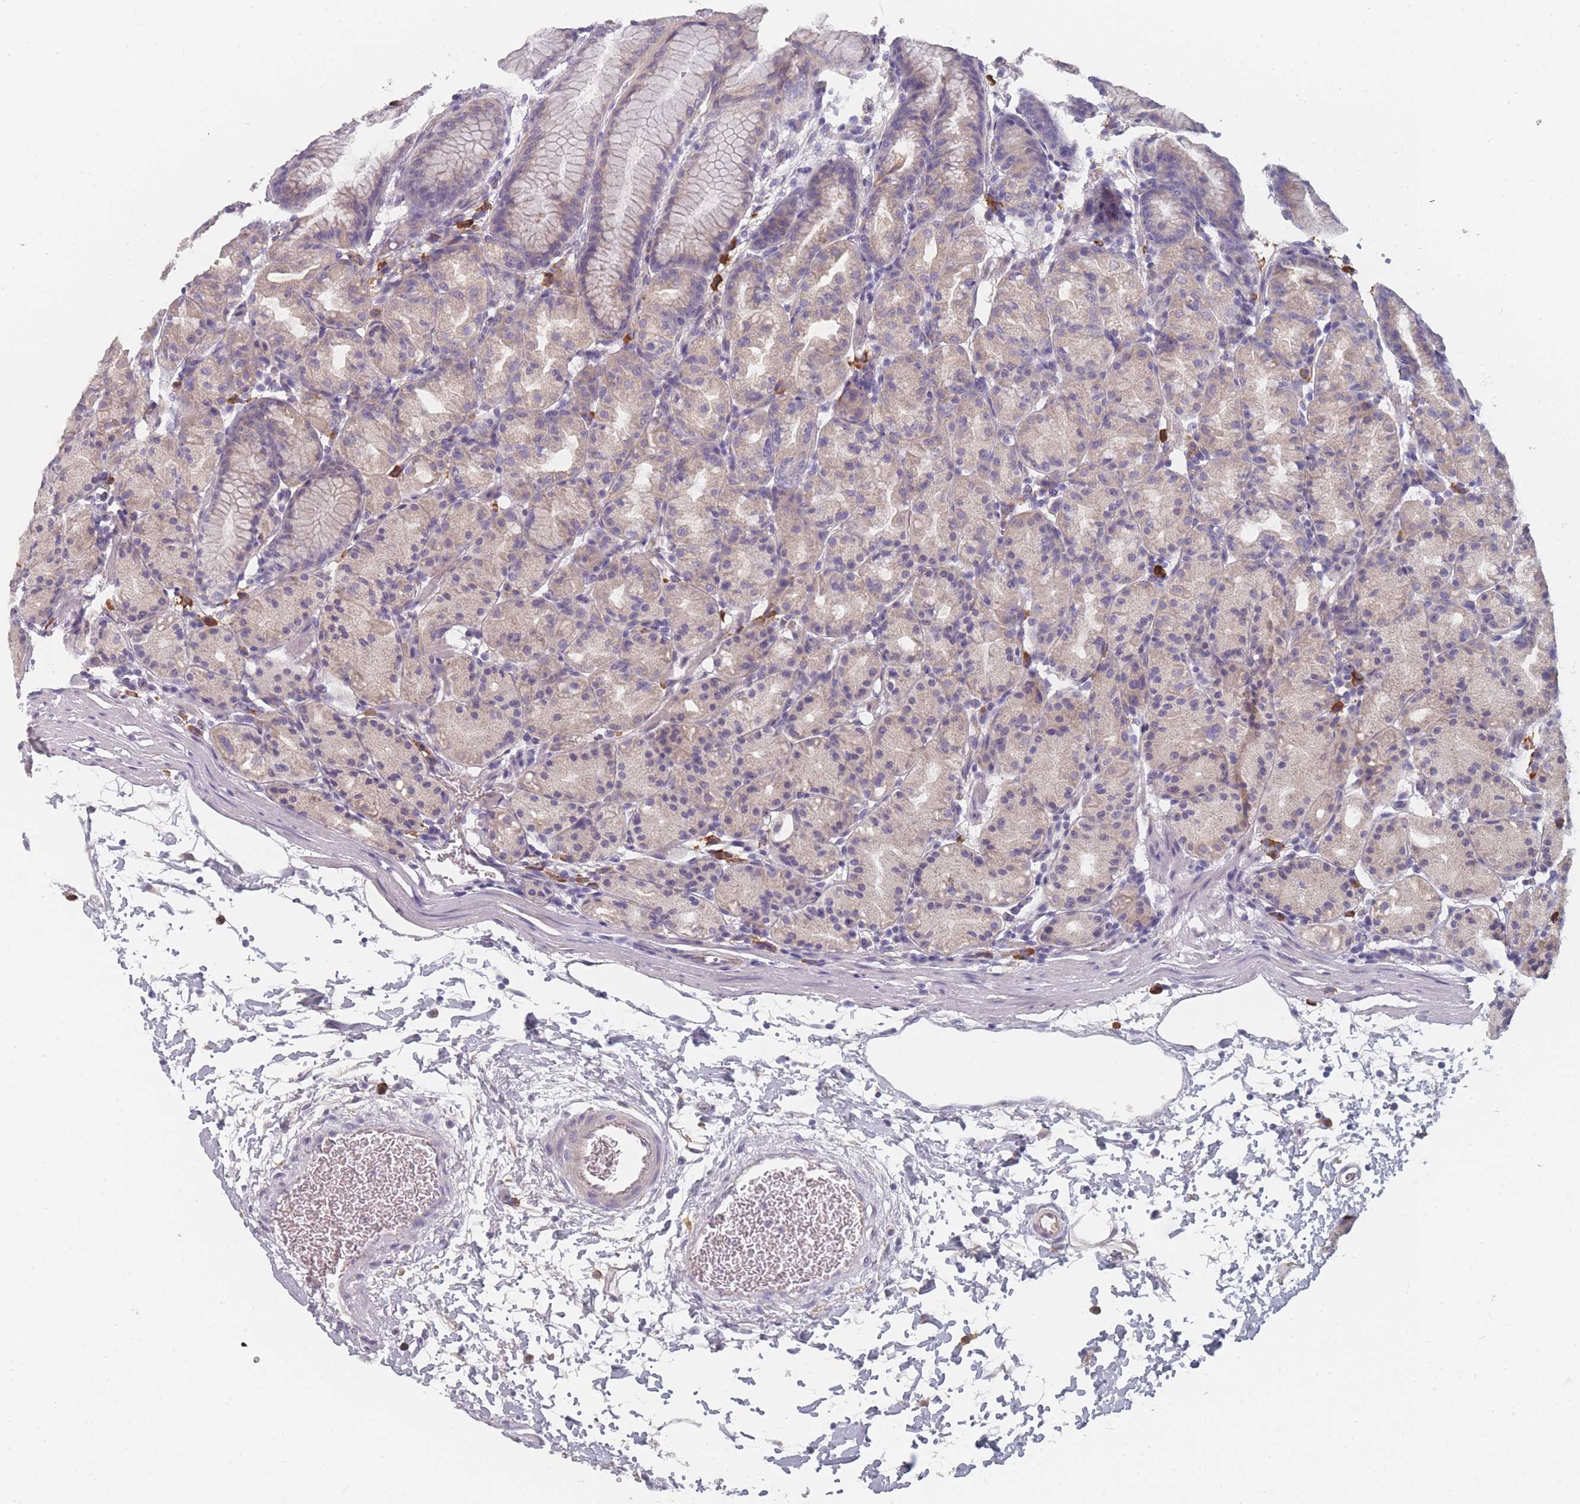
{"staining": {"intensity": "weak", "quantity": "<25%", "location": "cytoplasmic/membranous"}, "tissue": "stomach", "cell_type": "Glandular cells", "image_type": "normal", "snomed": [{"axis": "morphology", "description": "Normal tissue, NOS"}, {"axis": "topography", "description": "Stomach, upper"}], "caption": "Immunohistochemistry (IHC) histopathology image of normal stomach: stomach stained with DAB (3,3'-diaminobenzidine) exhibits no significant protein staining in glandular cells. (Stains: DAB IHC with hematoxylin counter stain, Microscopy: brightfield microscopy at high magnification).", "gene": "SLC35E4", "patient": {"sex": "male", "age": 48}}